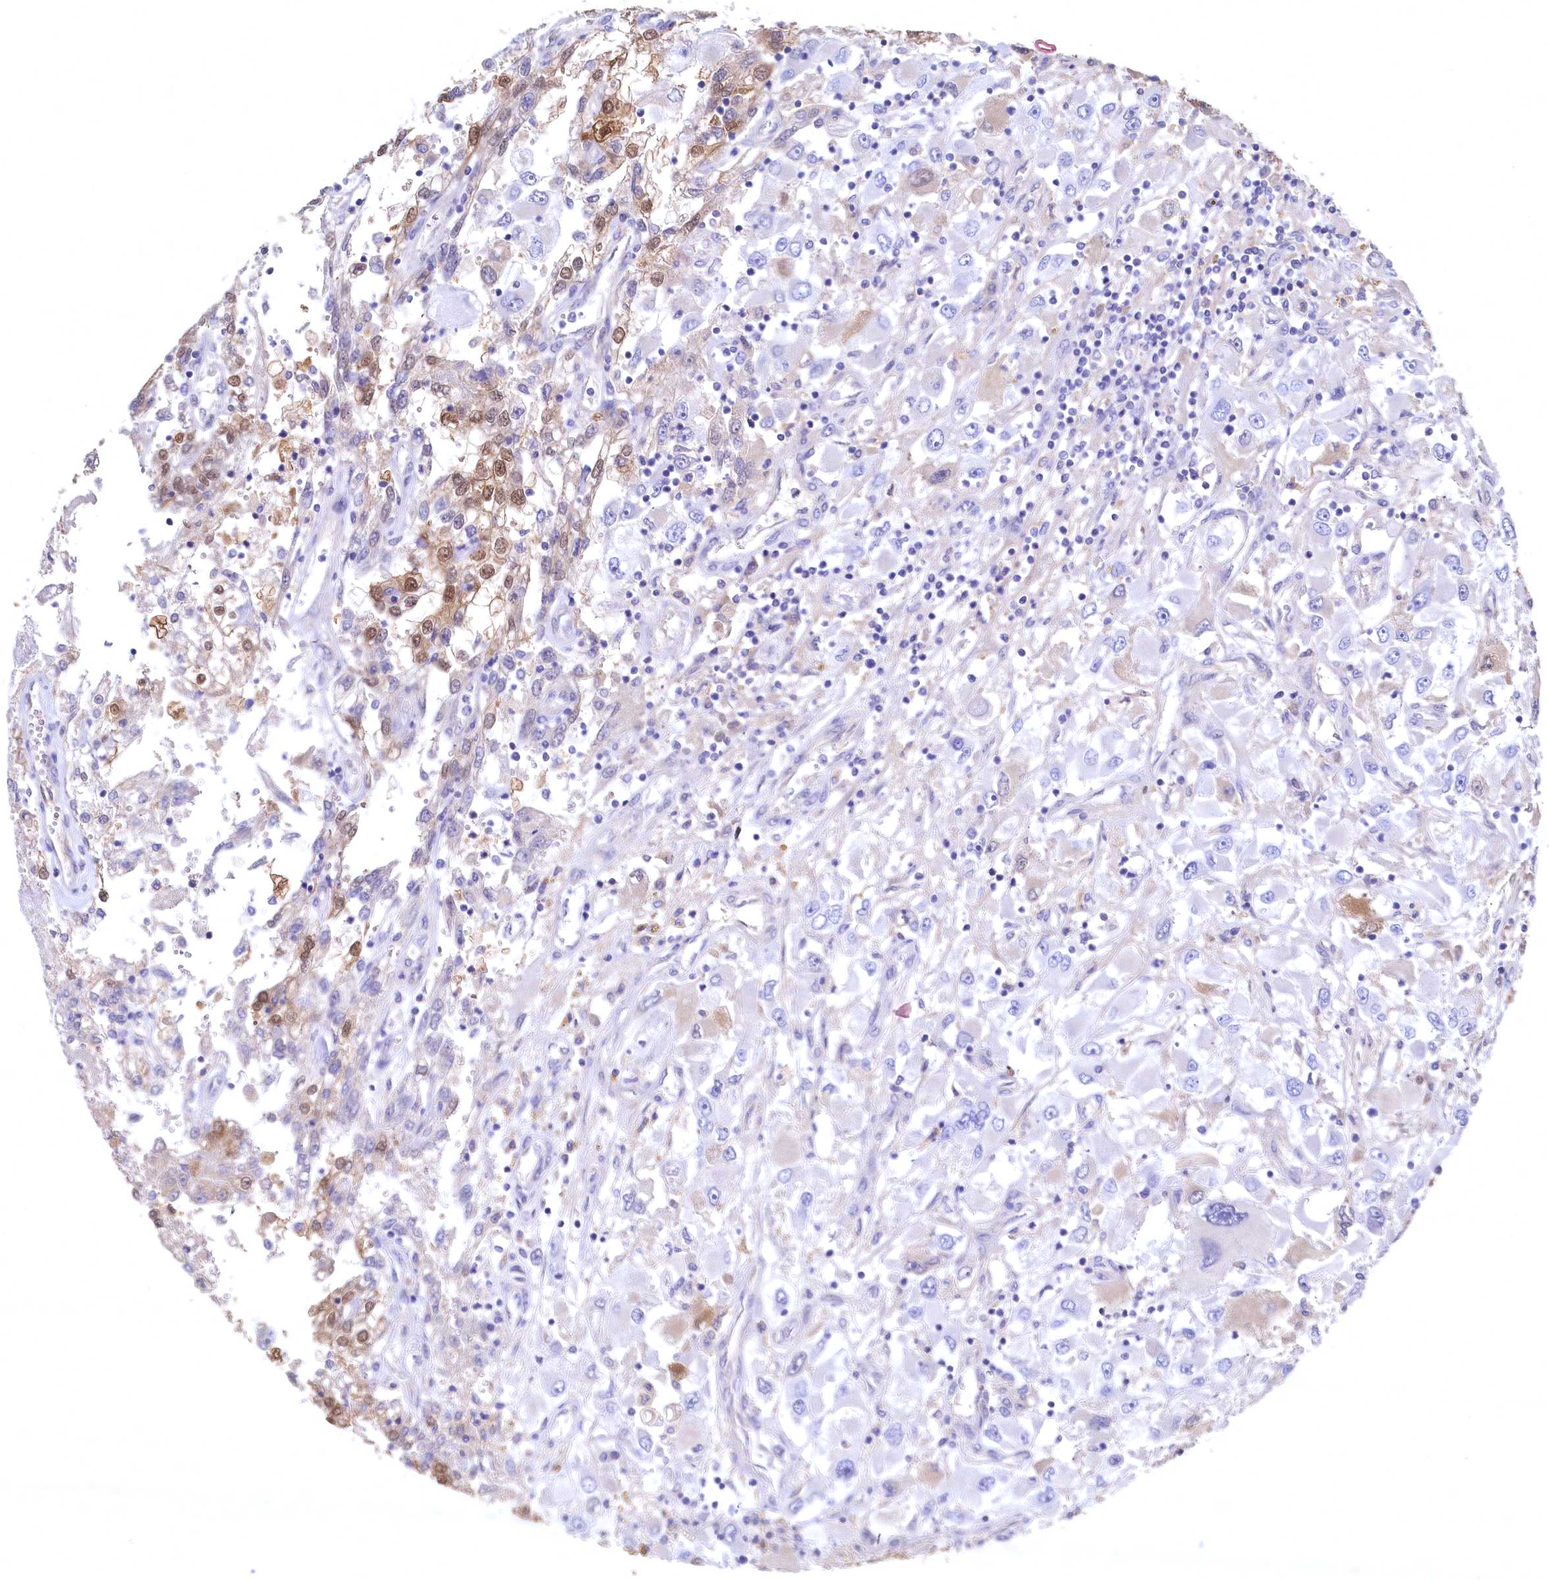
{"staining": {"intensity": "negative", "quantity": "none", "location": "none"}, "tissue": "renal cancer", "cell_type": "Tumor cells", "image_type": "cancer", "snomed": [{"axis": "morphology", "description": "Adenocarcinoma, NOS"}, {"axis": "topography", "description": "Kidney"}], "caption": "High magnification brightfield microscopy of adenocarcinoma (renal) stained with DAB (brown) and counterstained with hematoxylin (blue): tumor cells show no significant expression.", "gene": "C11orf54", "patient": {"sex": "female", "age": 52}}